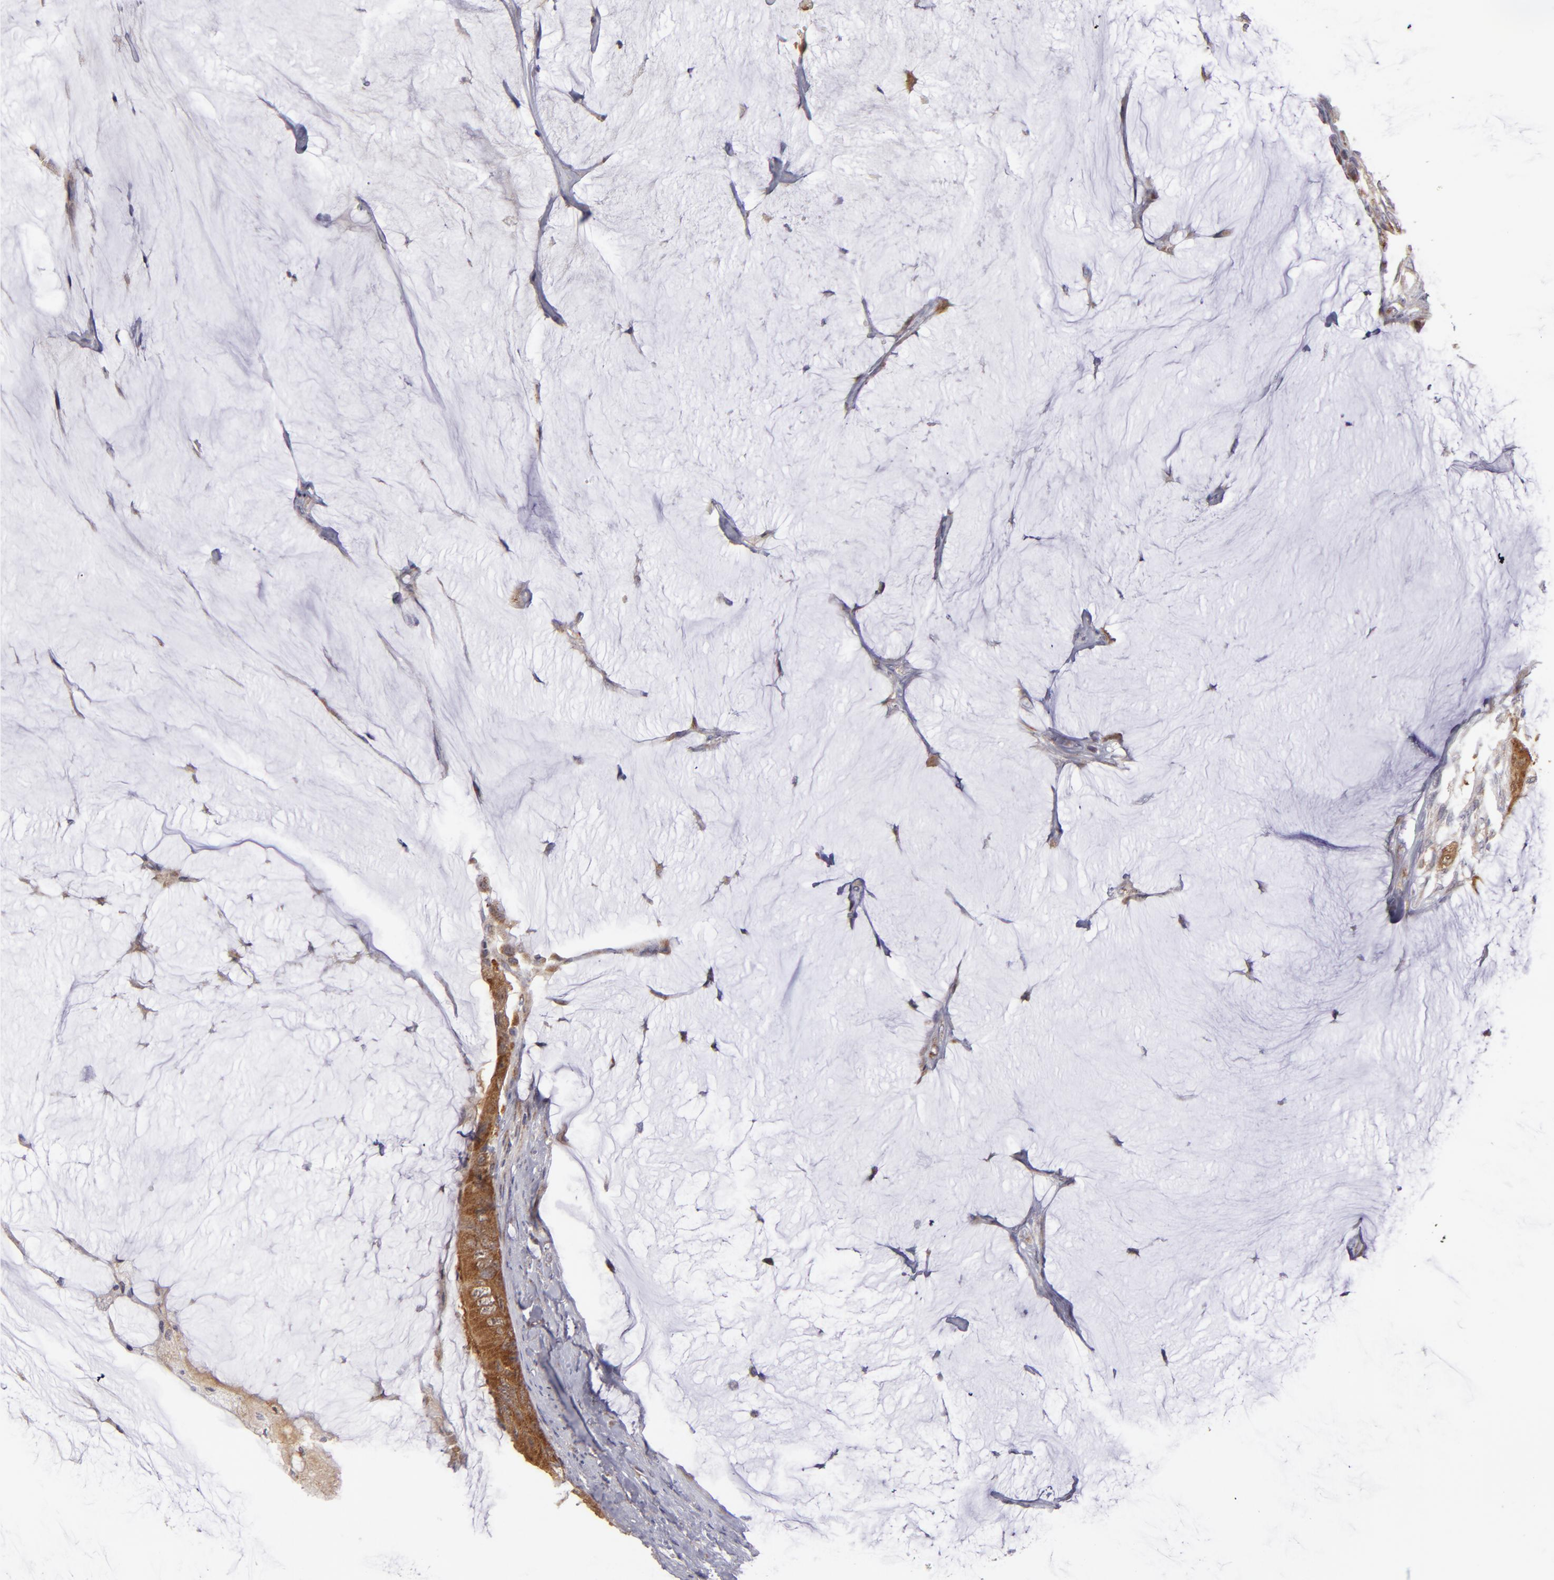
{"staining": {"intensity": "moderate", "quantity": ">75%", "location": "cytoplasmic/membranous"}, "tissue": "colorectal cancer", "cell_type": "Tumor cells", "image_type": "cancer", "snomed": [{"axis": "morphology", "description": "Normal tissue, NOS"}, {"axis": "morphology", "description": "Adenocarcinoma, NOS"}, {"axis": "topography", "description": "Rectum"}, {"axis": "topography", "description": "Peripheral nerve tissue"}], "caption": "Colorectal adenocarcinoma stained for a protein reveals moderate cytoplasmic/membranous positivity in tumor cells.", "gene": "SH2D4A", "patient": {"sex": "female", "age": 77}}